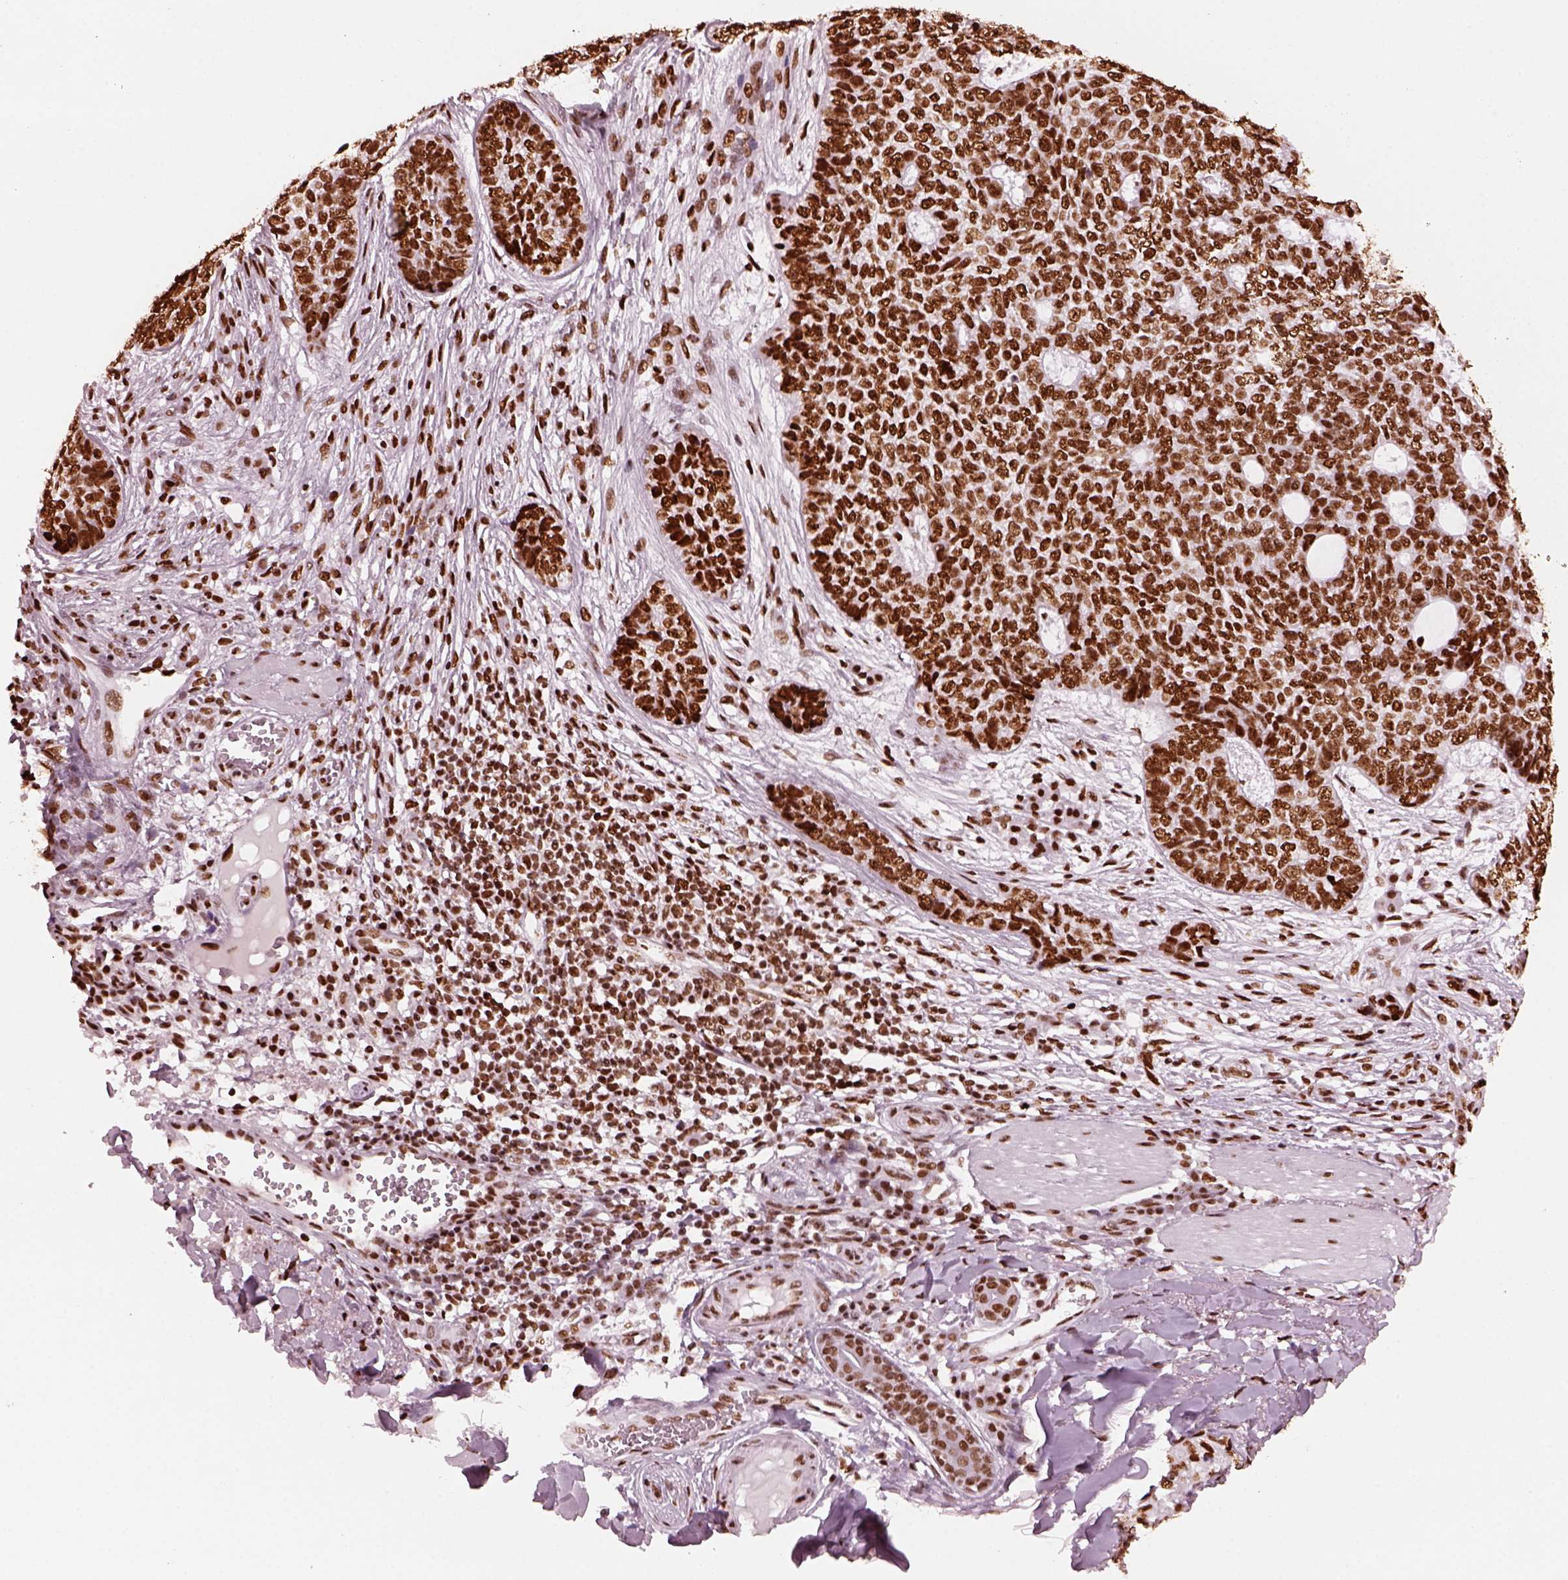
{"staining": {"intensity": "strong", "quantity": ">75%", "location": "nuclear"}, "tissue": "skin cancer", "cell_type": "Tumor cells", "image_type": "cancer", "snomed": [{"axis": "morphology", "description": "Basal cell carcinoma"}, {"axis": "topography", "description": "Skin"}], "caption": "Brown immunohistochemical staining in human basal cell carcinoma (skin) displays strong nuclear positivity in about >75% of tumor cells.", "gene": "CBFA2T3", "patient": {"sex": "female", "age": 69}}